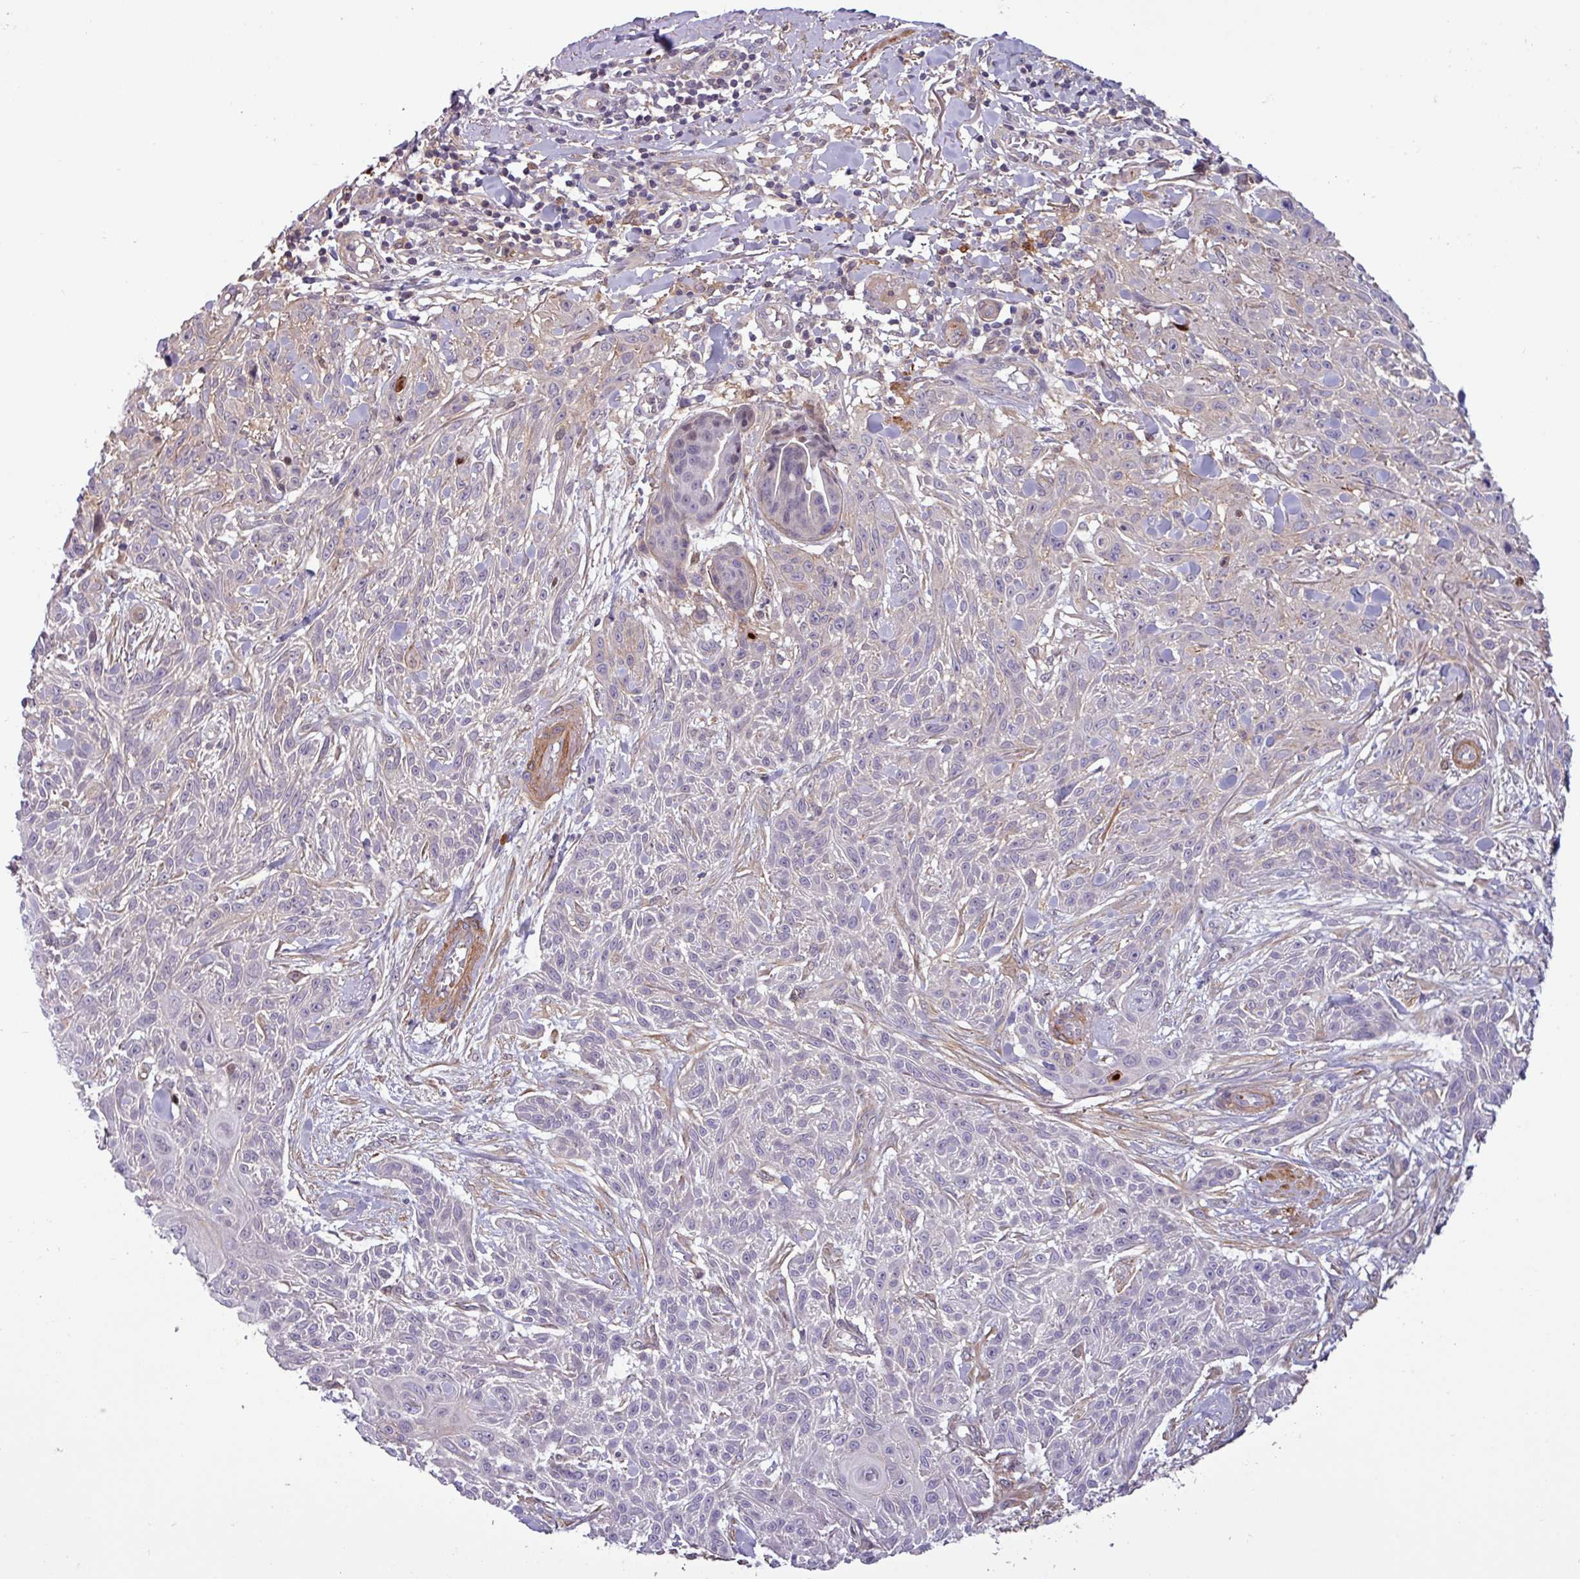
{"staining": {"intensity": "negative", "quantity": "none", "location": "none"}, "tissue": "skin cancer", "cell_type": "Tumor cells", "image_type": "cancer", "snomed": [{"axis": "morphology", "description": "Squamous cell carcinoma, NOS"}, {"axis": "topography", "description": "Skin"}], "caption": "Immunohistochemistry (IHC) image of neoplastic tissue: human skin cancer (squamous cell carcinoma) stained with DAB (3,3'-diaminobenzidine) shows no significant protein staining in tumor cells.", "gene": "PCED1A", "patient": {"sex": "male", "age": 86}}